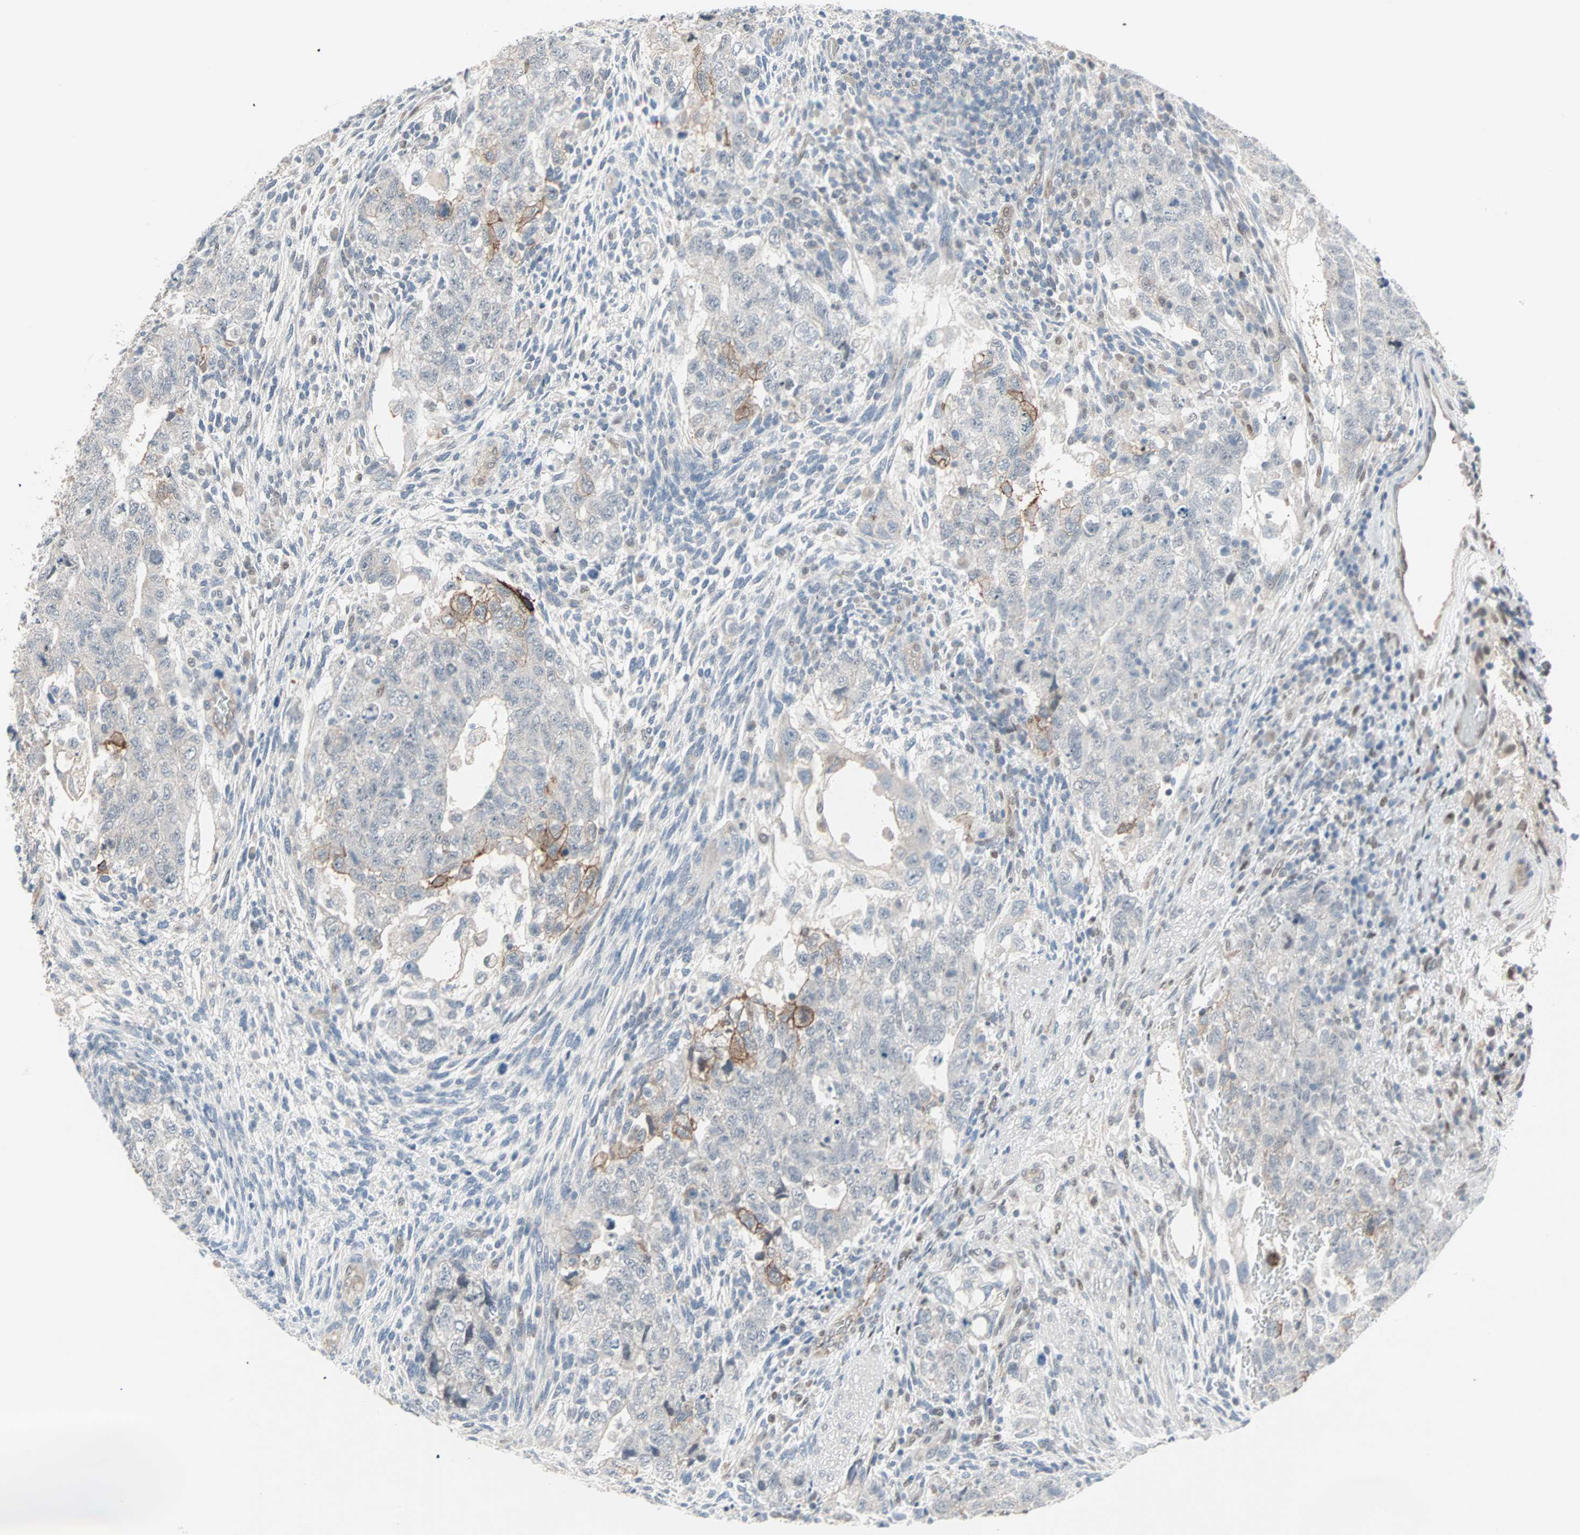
{"staining": {"intensity": "moderate", "quantity": "<25%", "location": "cytoplasmic/membranous"}, "tissue": "testis cancer", "cell_type": "Tumor cells", "image_type": "cancer", "snomed": [{"axis": "morphology", "description": "Normal tissue, NOS"}, {"axis": "morphology", "description": "Carcinoma, Embryonal, NOS"}, {"axis": "topography", "description": "Testis"}], "caption": "This is an image of immunohistochemistry (IHC) staining of testis cancer, which shows moderate positivity in the cytoplasmic/membranous of tumor cells.", "gene": "CAND2", "patient": {"sex": "male", "age": 36}}